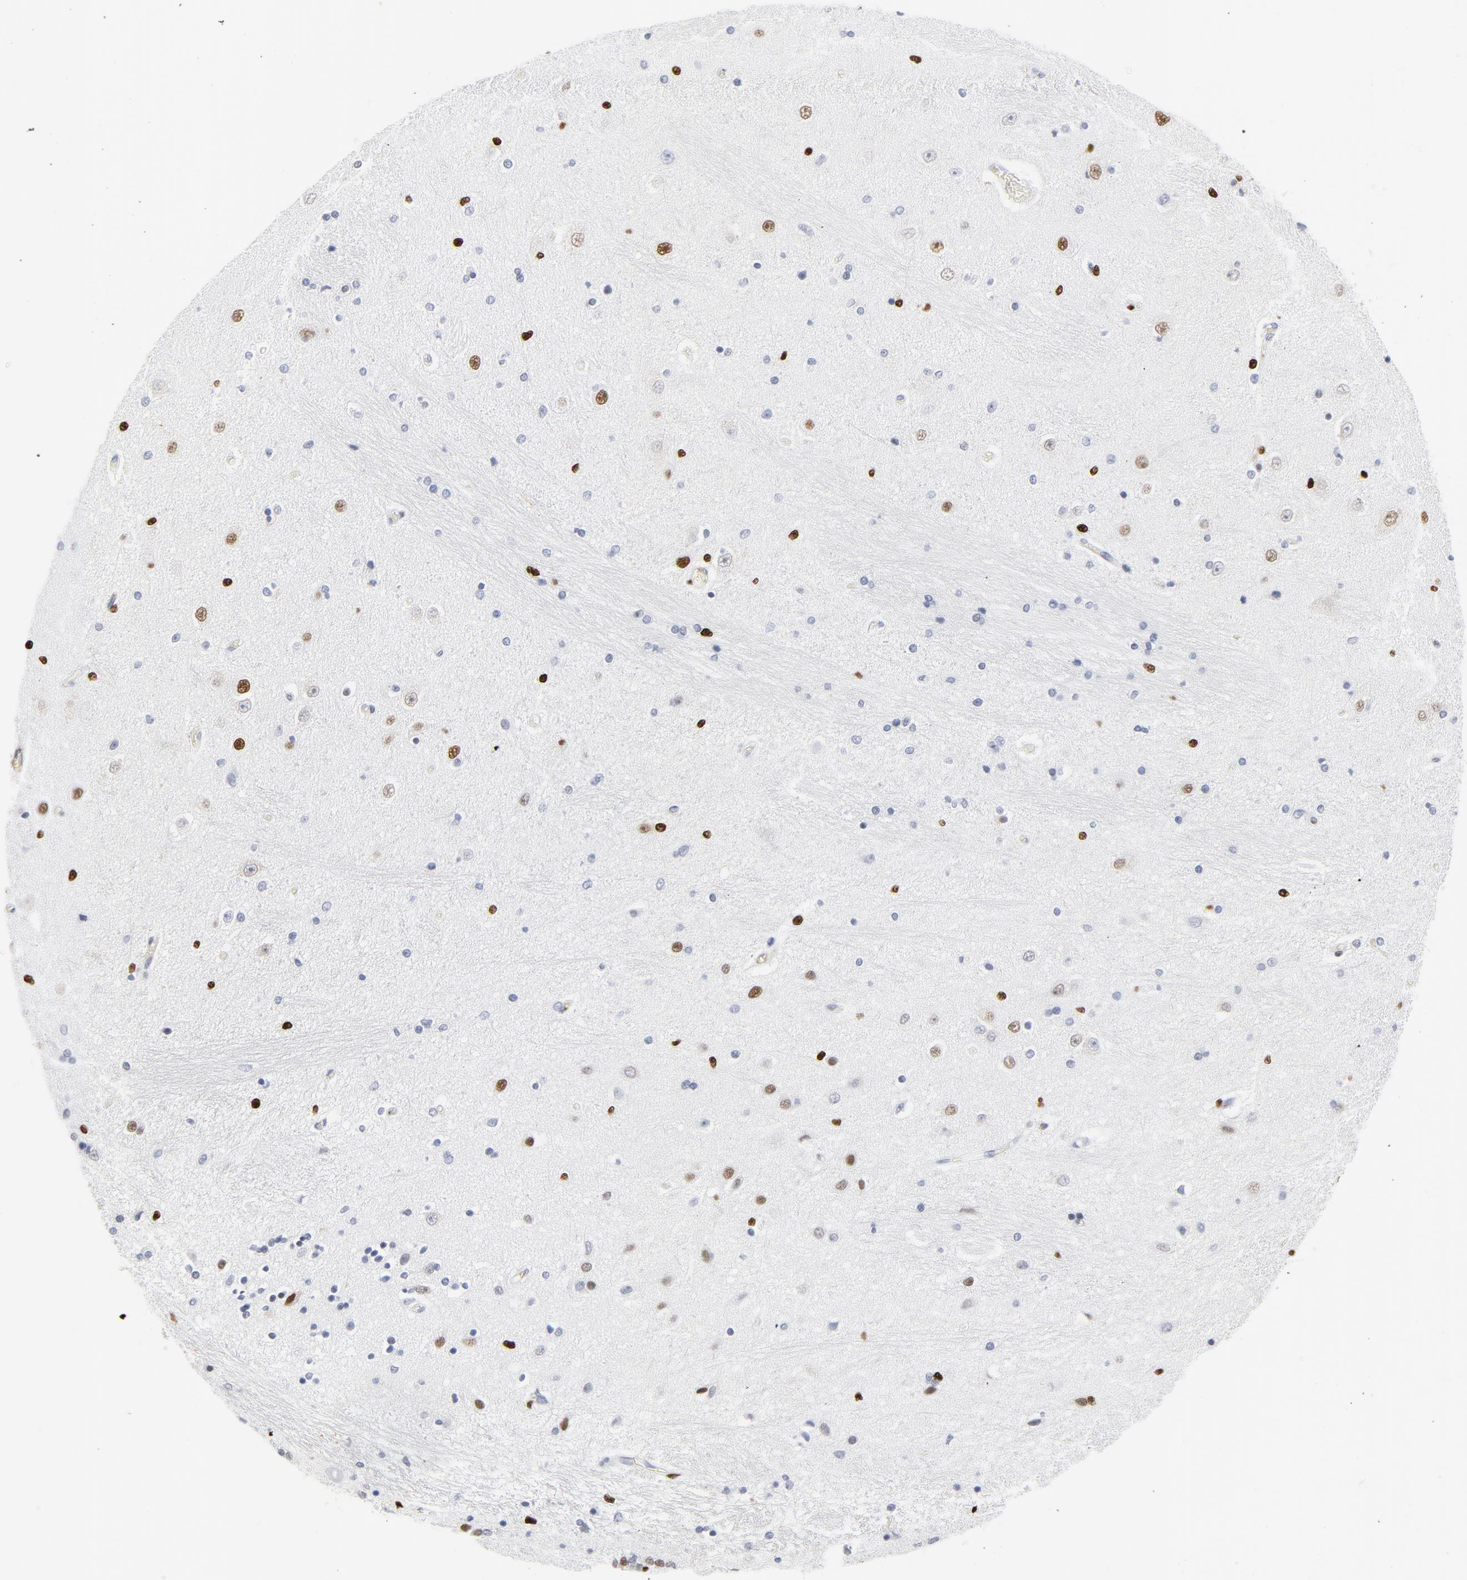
{"staining": {"intensity": "strong", "quantity": "25%-75%", "location": "nuclear"}, "tissue": "hippocampus", "cell_type": "Glial cells", "image_type": "normal", "snomed": [{"axis": "morphology", "description": "Normal tissue, NOS"}, {"axis": "topography", "description": "Hippocampus"}], "caption": "IHC of normal hippocampus exhibits high levels of strong nuclear expression in approximately 25%-75% of glial cells.", "gene": "SMARCC2", "patient": {"sex": "female", "age": 54}}